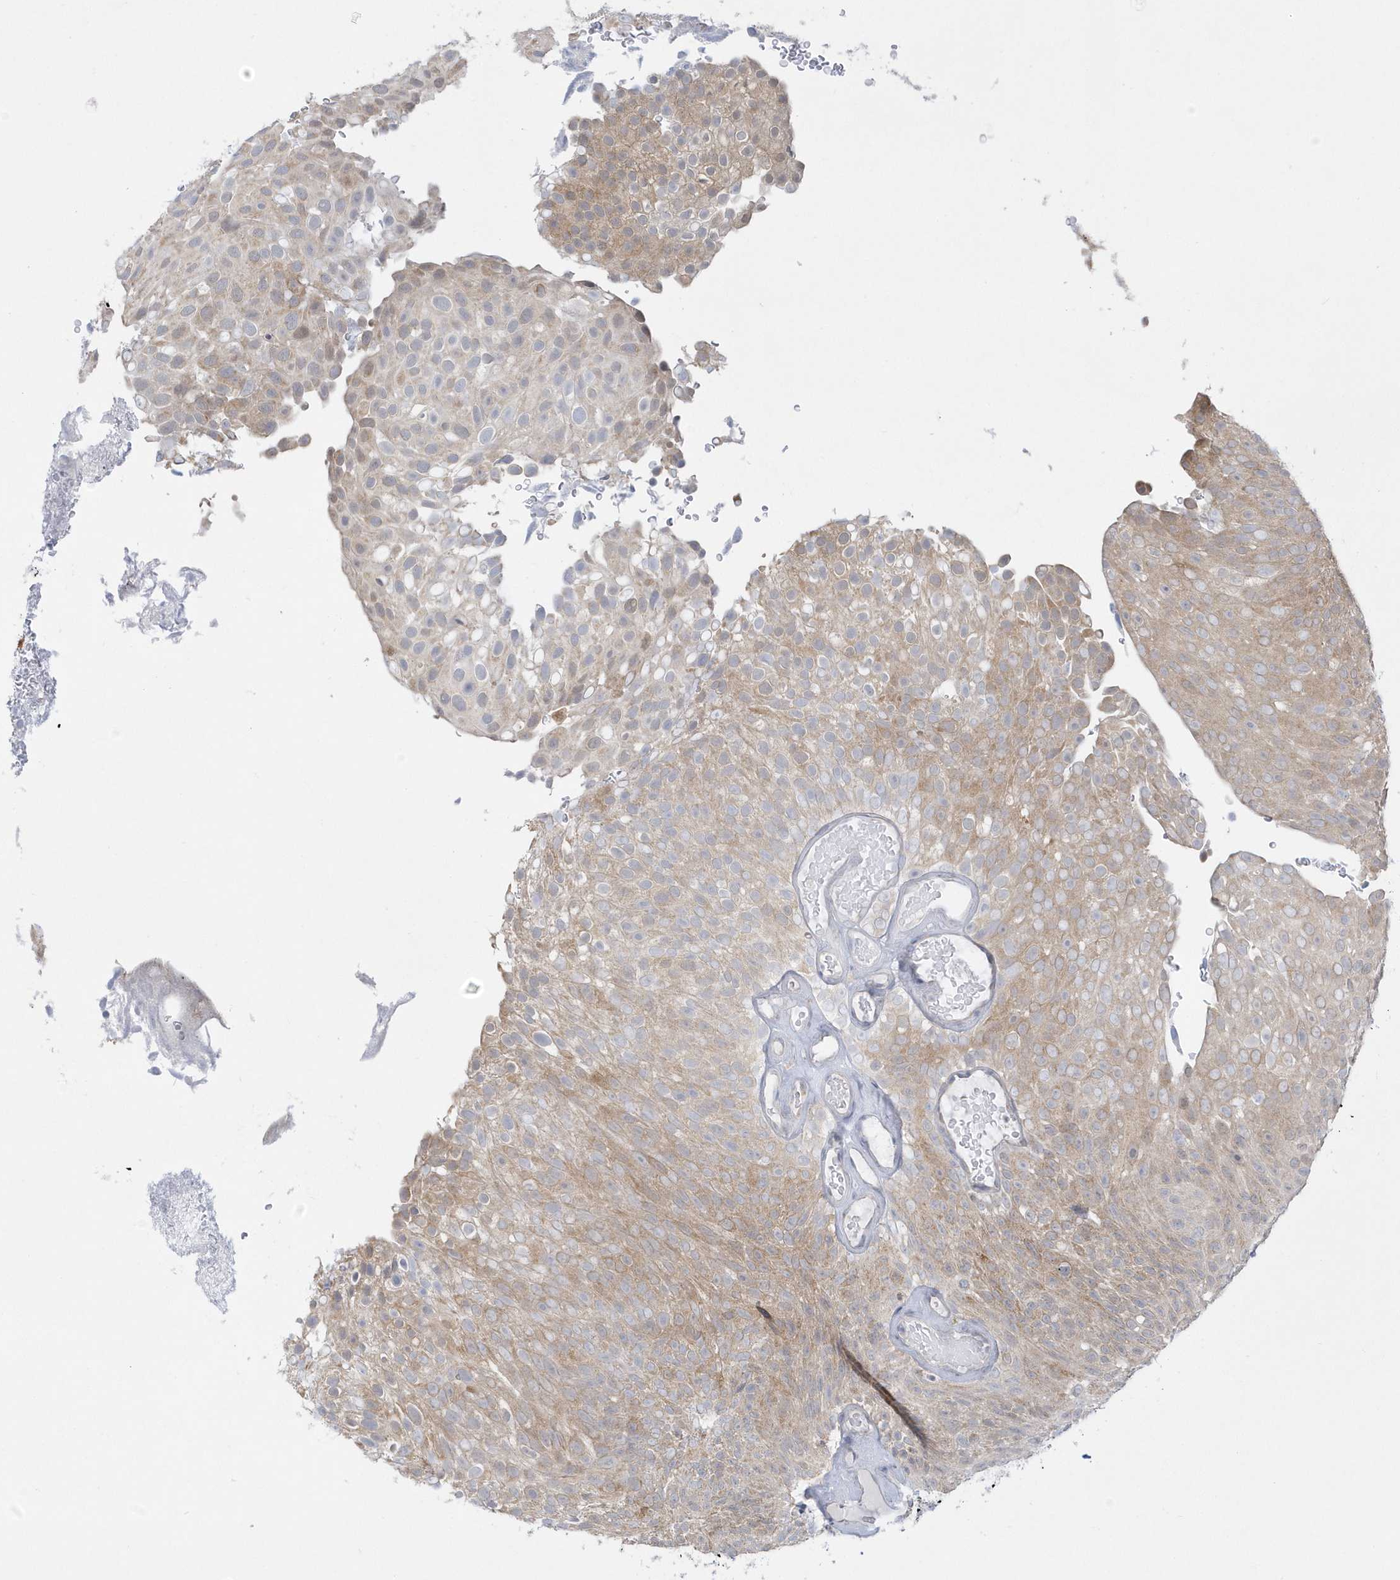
{"staining": {"intensity": "weak", "quantity": ">75%", "location": "cytoplasmic/membranous"}, "tissue": "urothelial cancer", "cell_type": "Tumor cells", "image_type": "cancer", "snomed": [{"axis": "morphology", "description": "Urothelial carcinoma, Low grade"}, {"axis": "topography", "description": "Urinary bladder"}], "caption": "Approximately >75% of tumor cells in human urothelial cancer show weak cytoplasmic/membranous protein expression as visualized by brown immunohistochemical staining.", "gene": "PCBD1", "patient": {"sex": "male", "age": 78}}